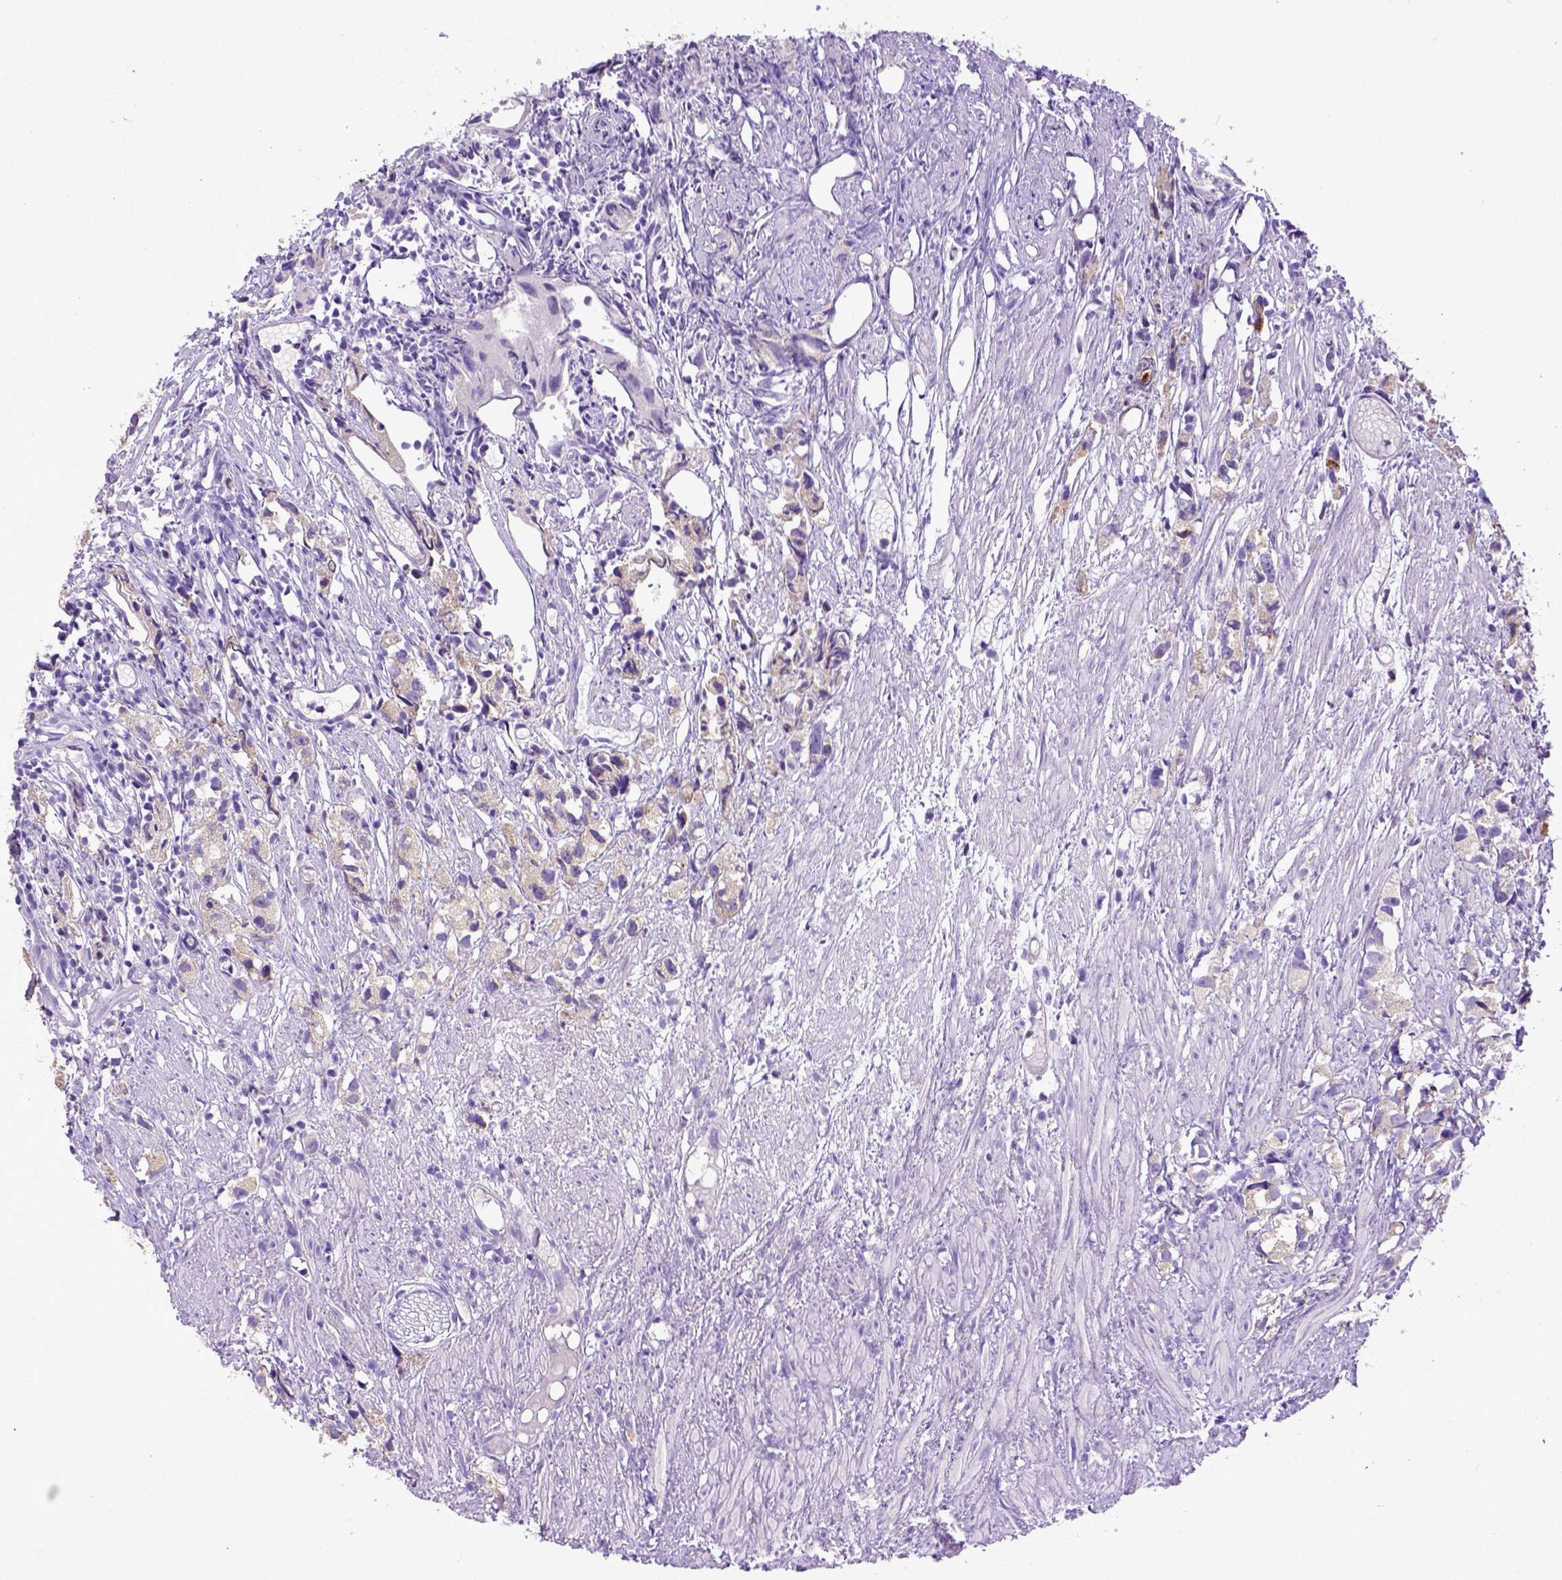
{"staining": {"intensity": "negative", "quantity": "none", "location": "none"}, "tissue": "prostate cancer", "cell_type": "Tumor cells", "image_type": "cancer", "snomed": [{"axis": "morphology", "description": "Adenocarcinoma, High grade"}, {"axis": "topography", "description": "Prostate"}], "caption": "Histopathology image shows no protein staining in tumor cells of adenocarcinoma (high-grade) (prostate) tissue.", "gene": "SPEF1", "patient": {"sex": "male", "age": 68}}